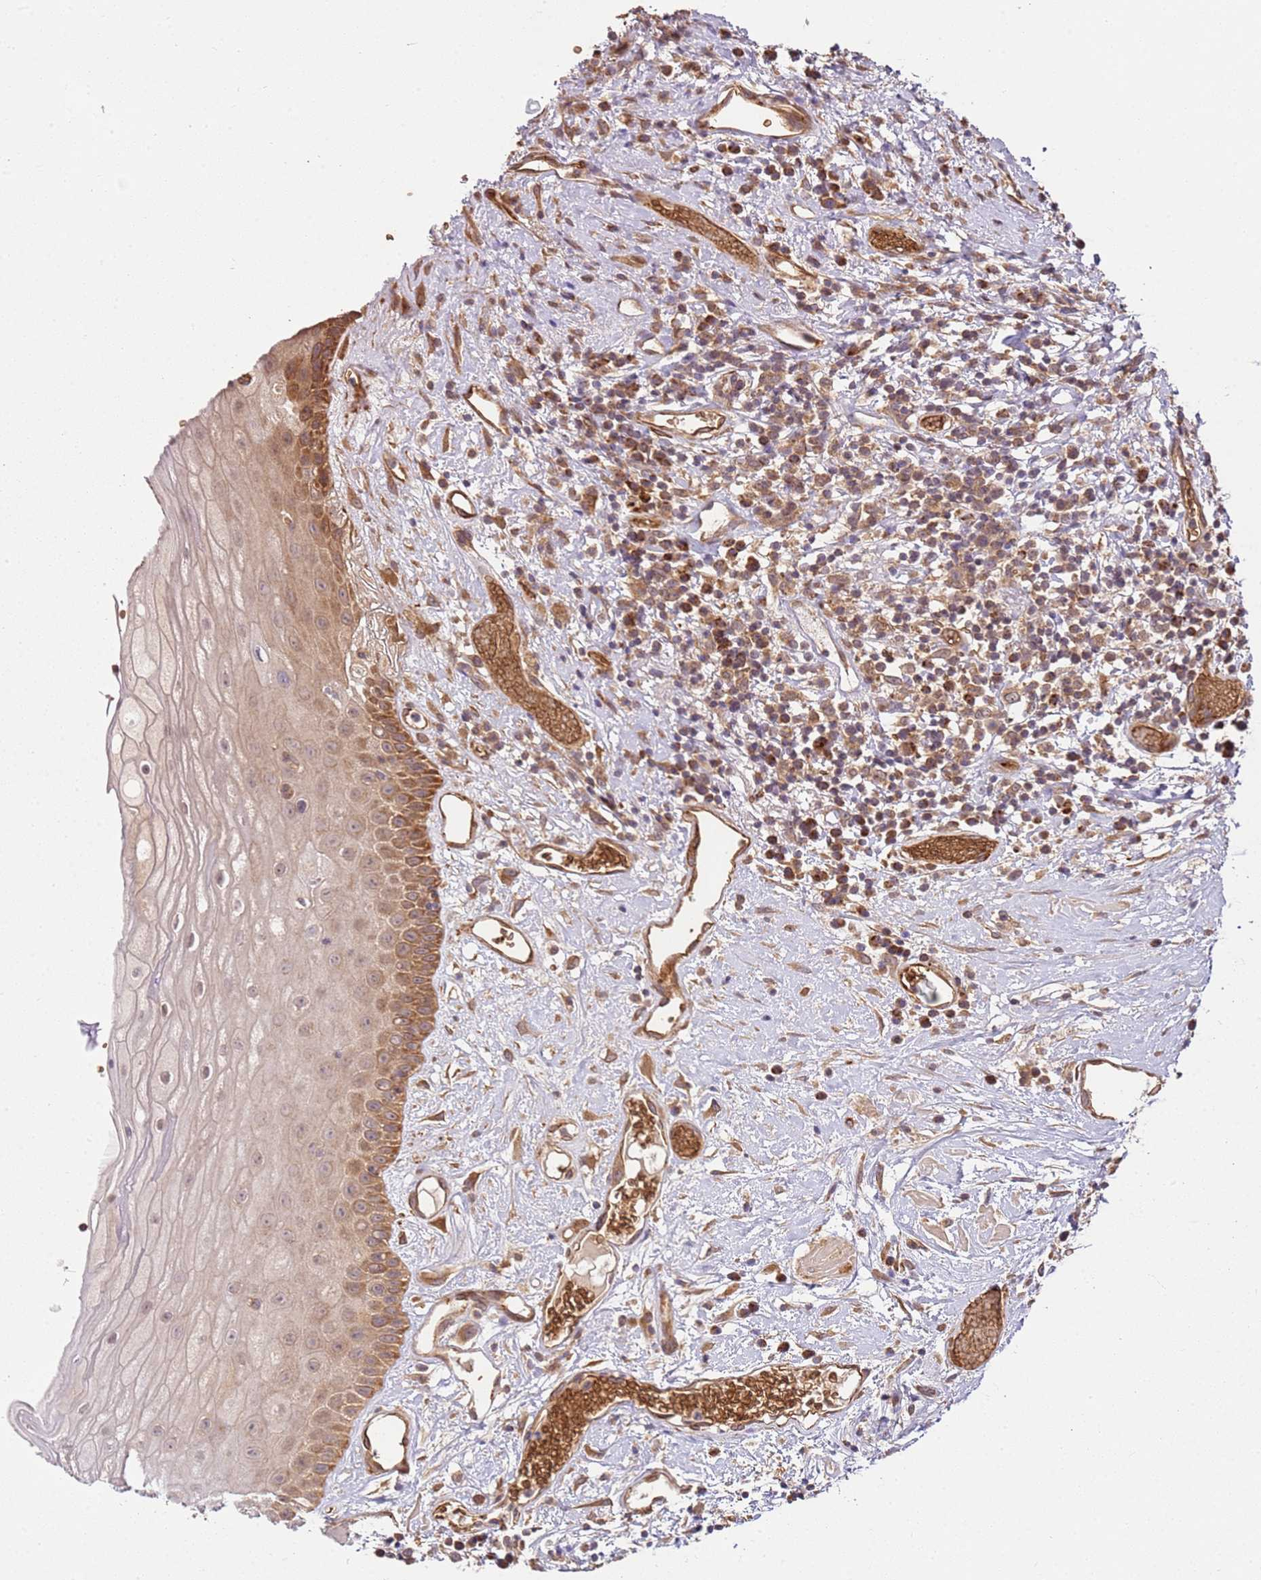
{"staining": {"intensity": "moderate", "quantity": ">75%", "location": "cytoplasmic/membranous"}, "tissue": "oral mucosa", "cell_type": "Squamous epithelial cells", "image_type": "normal", "snomed": [{"axis": "morphology", "description": "Normal tissue, NOS"}, {"axis": "topography", "description": "Oral tissue"}], "caption": "DAB (3,3'-diaminobenzidine) immunohistochemical staining of unremarkable oral mucosa reveals moderate cytoplasmic/membranous protein positivity in about >75% of squamous epithelial cells. (DAB IHC, brown staining for protein, blue staining for nuclei).", "gene": "TM2D2", "patient": {"sex": "female", "age": 76}}